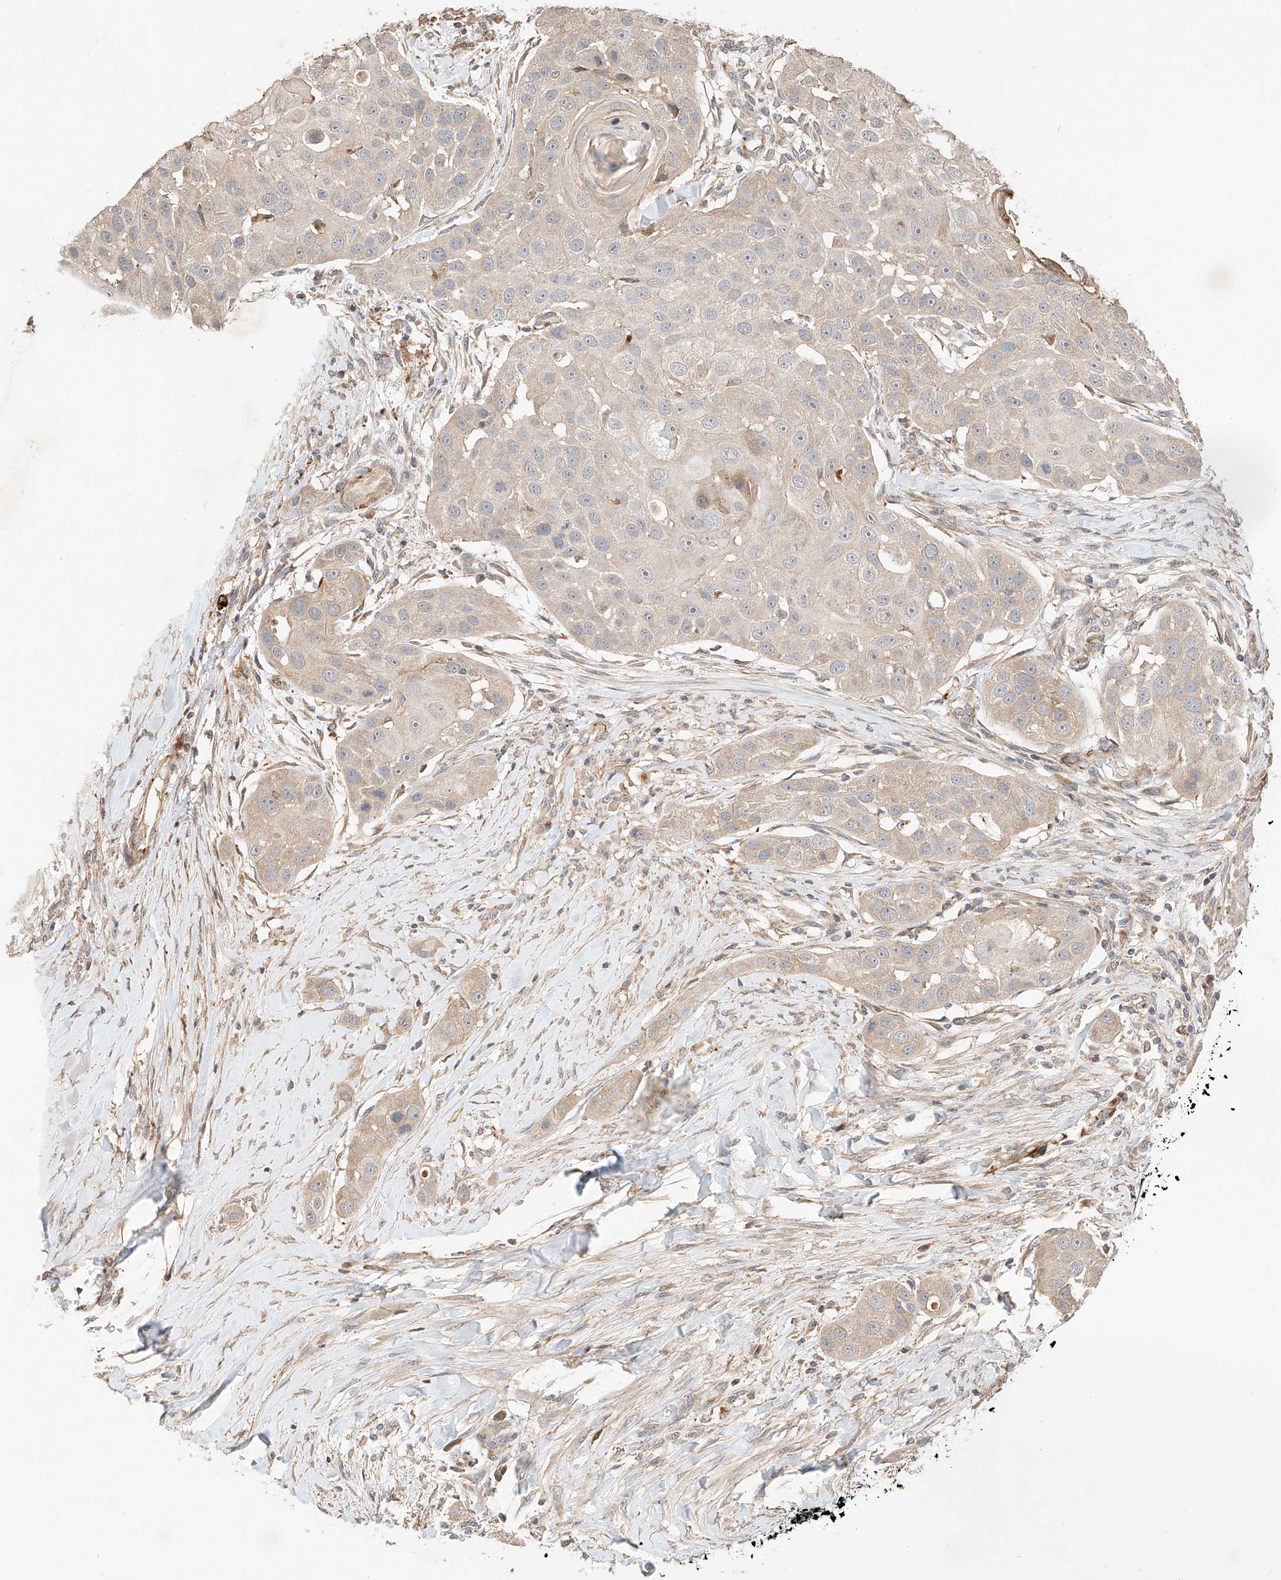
{"staining": {"intensity": "negative", "quantity": "none", "location": "none"}, "tissue": "head and neck cancer", "cell_type": "Tumor cells", "image_type": "cancer", "snomed": [{"axis": "morphology", "description": "Normal tissue, NOS"}, {"axis": "morphology", "description": "Squamous cell carcinoma, NOS"}, {"axis": "topography", "description": "Skeletal muscle"}, {"axis": "topography", "description": "Head-Neck"}], "caption": "The histopathology image displays no staining of tumor cells in head and neck cancer. (DAB immunohistochemistry (IHC) visualized using brightfield microscopy, high magnification).", "gene": "SUSD6", "patient": {"sex": "male", "age": 51}}